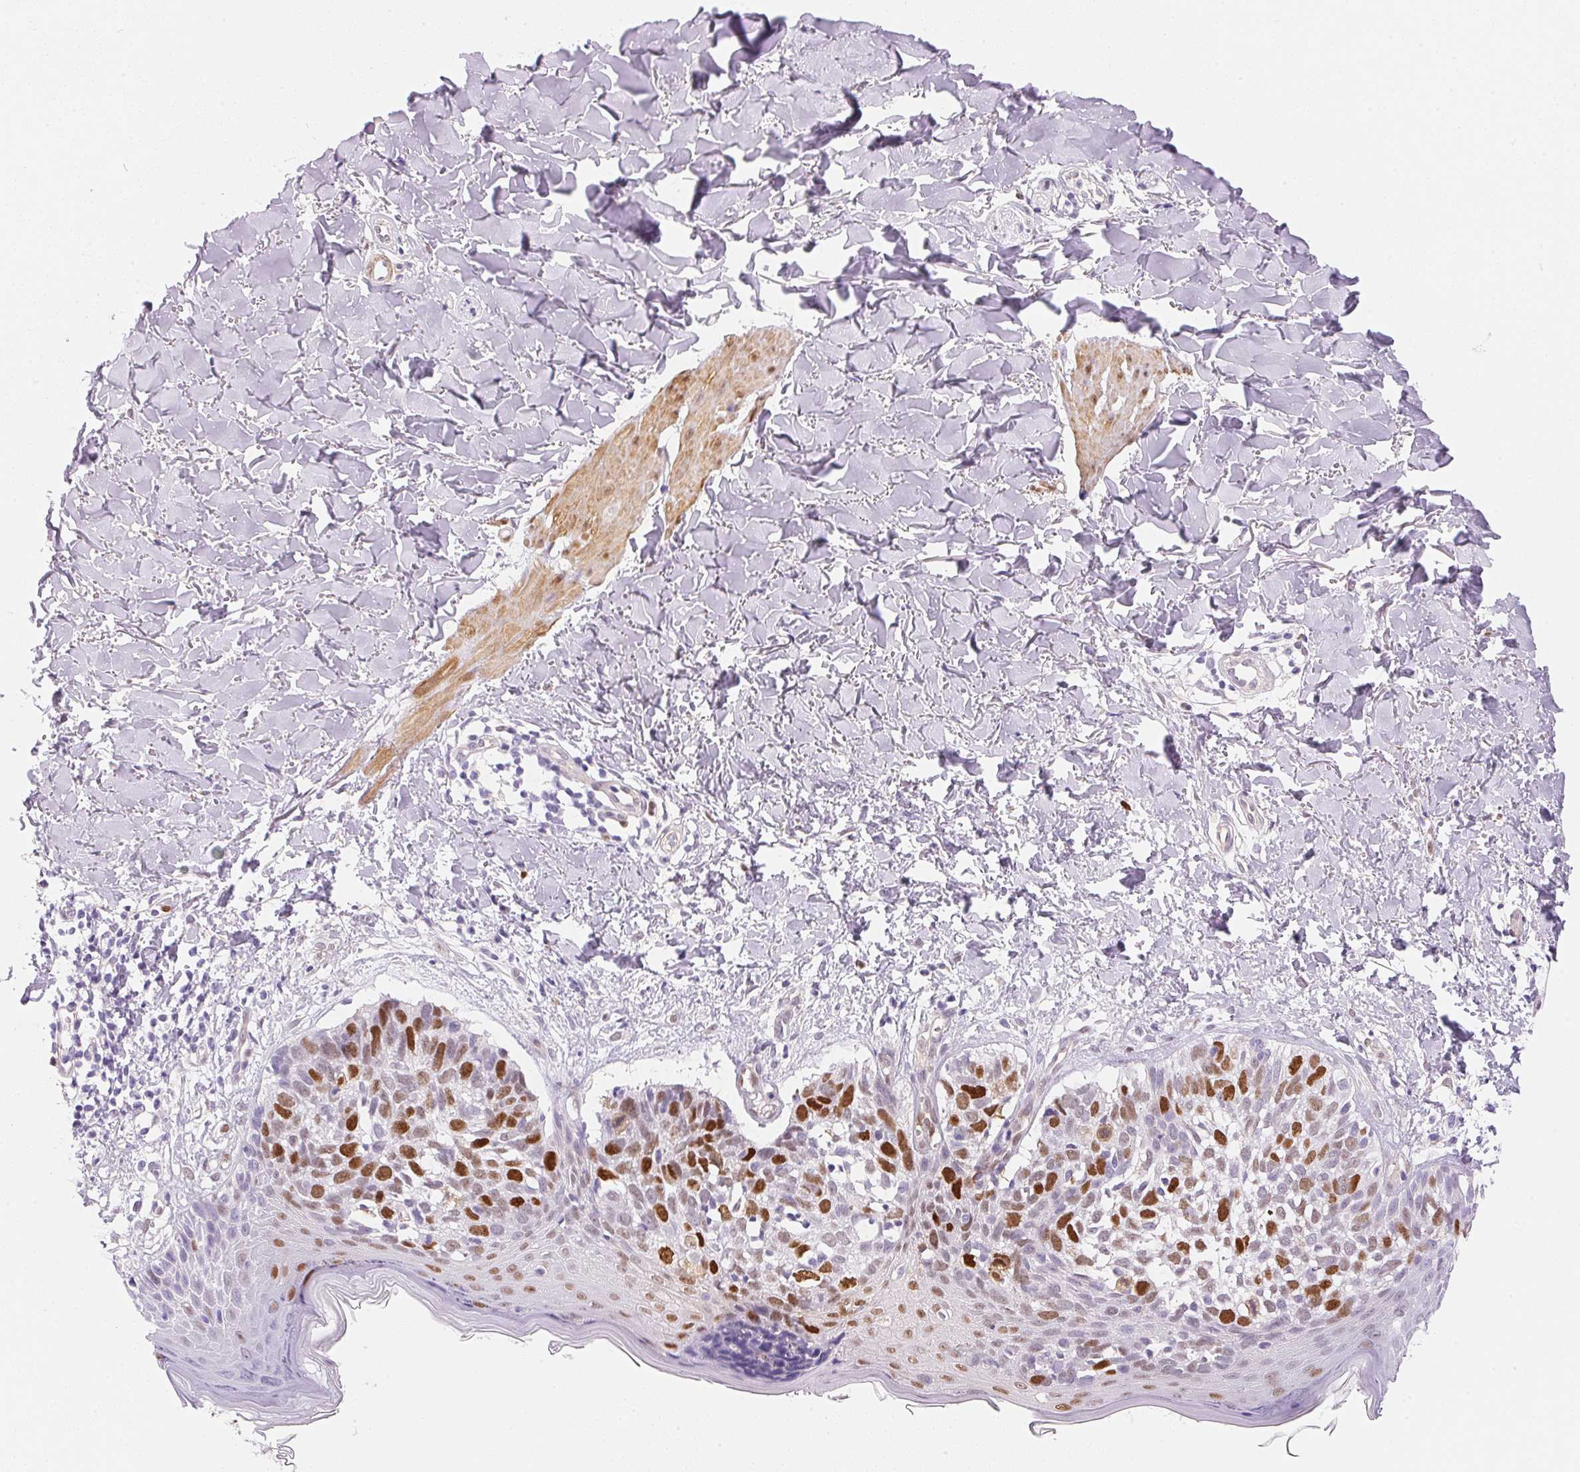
{"staining": {"intensity": "strong", "quantity": "25%-75%", "location": "nuclear"}, "tissue": "skin cancer", "cell_type": "Tumor cells", "image_type": "cancer", "snomed": [{"axis": "morphology", "description": "Basal cell carcinoma"}, {"axis": "topography", "description": "Skin"}], "caption": "A high amount of strong nuclear expression is identified in about 25%-75% of tumor cells in basal cell carcinoma (skin) tissue.", "gene": "SMTN", "patient": {"sex": "female", "age": 45}}